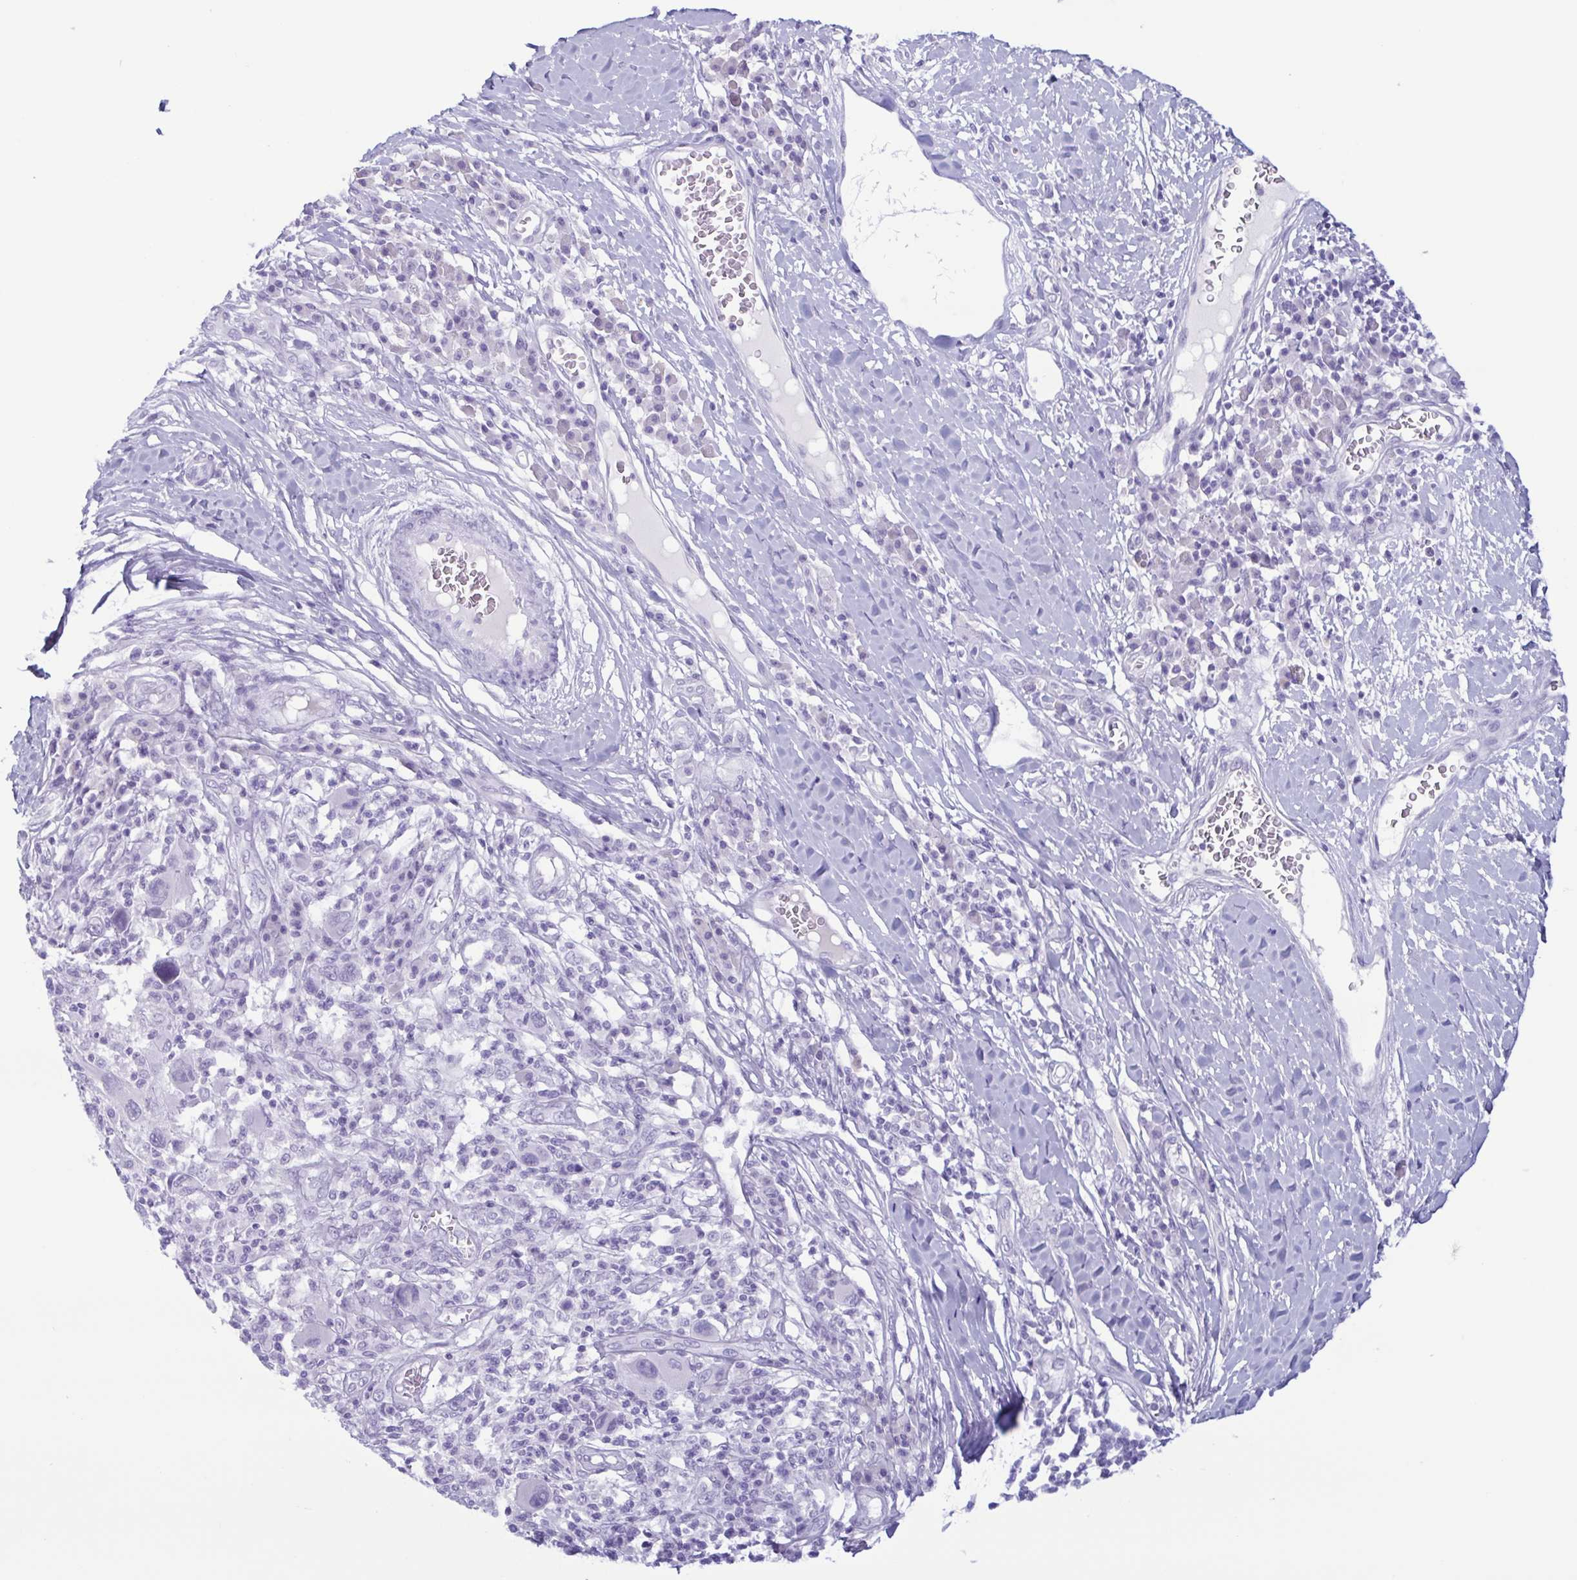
{"staining": {"intensity": "negative", "quantity": "none", "location": "none"}, "tissue": "melanoma", "cell_type": "Tumor cells", "image_type": "cancer", "snomed": [{"axis": "morphology", "description": "Malignant melanoma, NOS"}, {"axis": "topography", "description": "Skin"}], "caption": "DAB immunohistochemical staining of human melanoma displays no significant expression in tumor cells.", "gene": "LTF", "patient": {"sex": "male", "age": 53}}